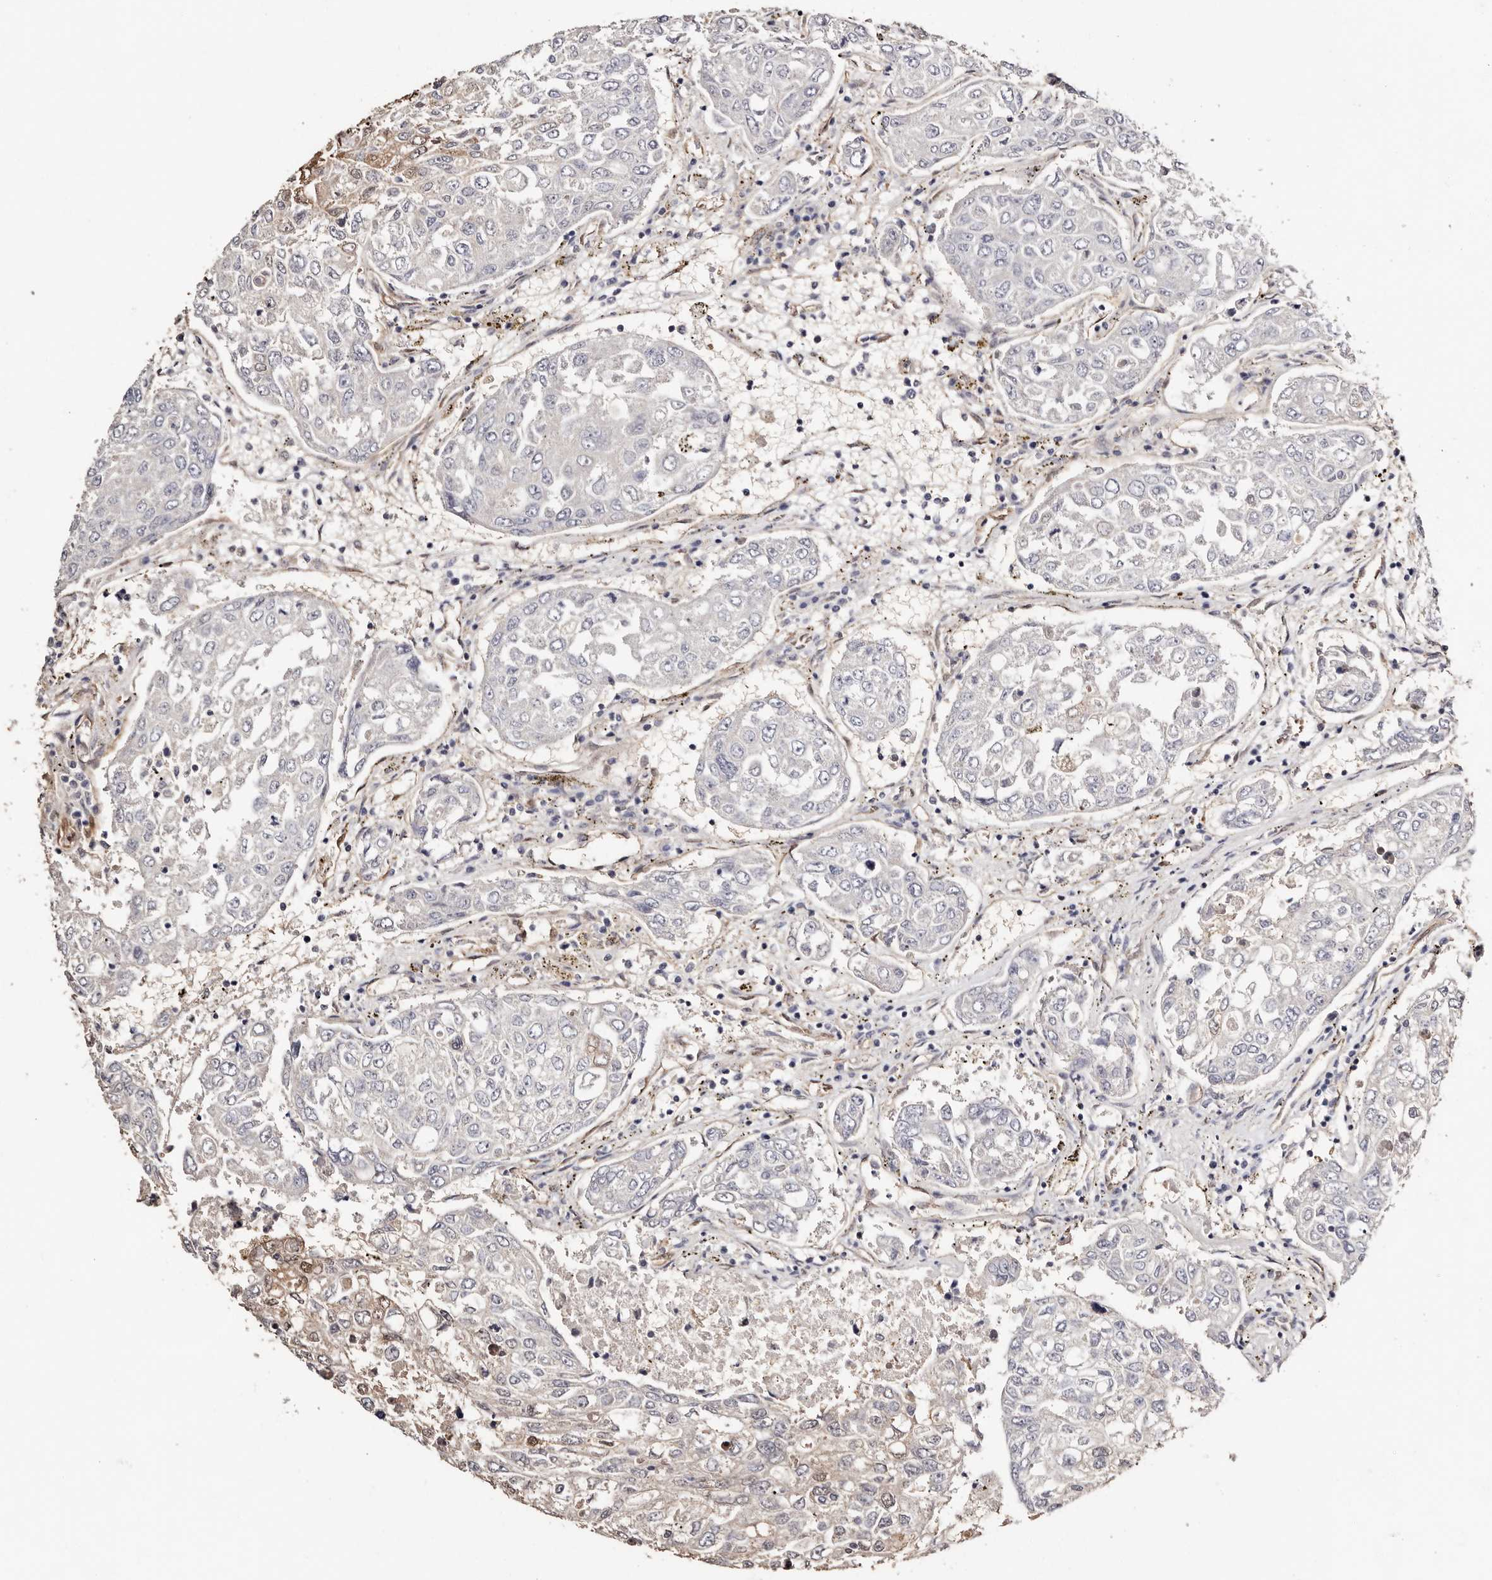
{"staining": {"intensity": "negative", "quantity": "none", "location": "none"}, "tissue": "urothelial cancer", "cell_type": "Tumor cells", "image_type": "cancer", "snomed": [{"axis": "morphology", "description": "Urothelial carcinoma, High grade"}, {"axis": "topography", "description": "Lymph node"}, {"axis": "topography", "description": "Urinary bladder"}], "caption": "Tumor cells are negative for brown protein staining in high-grade urothelial carcinoma.", "gene": "TGM2", "patient": {"sex": "male", "age": 51}}